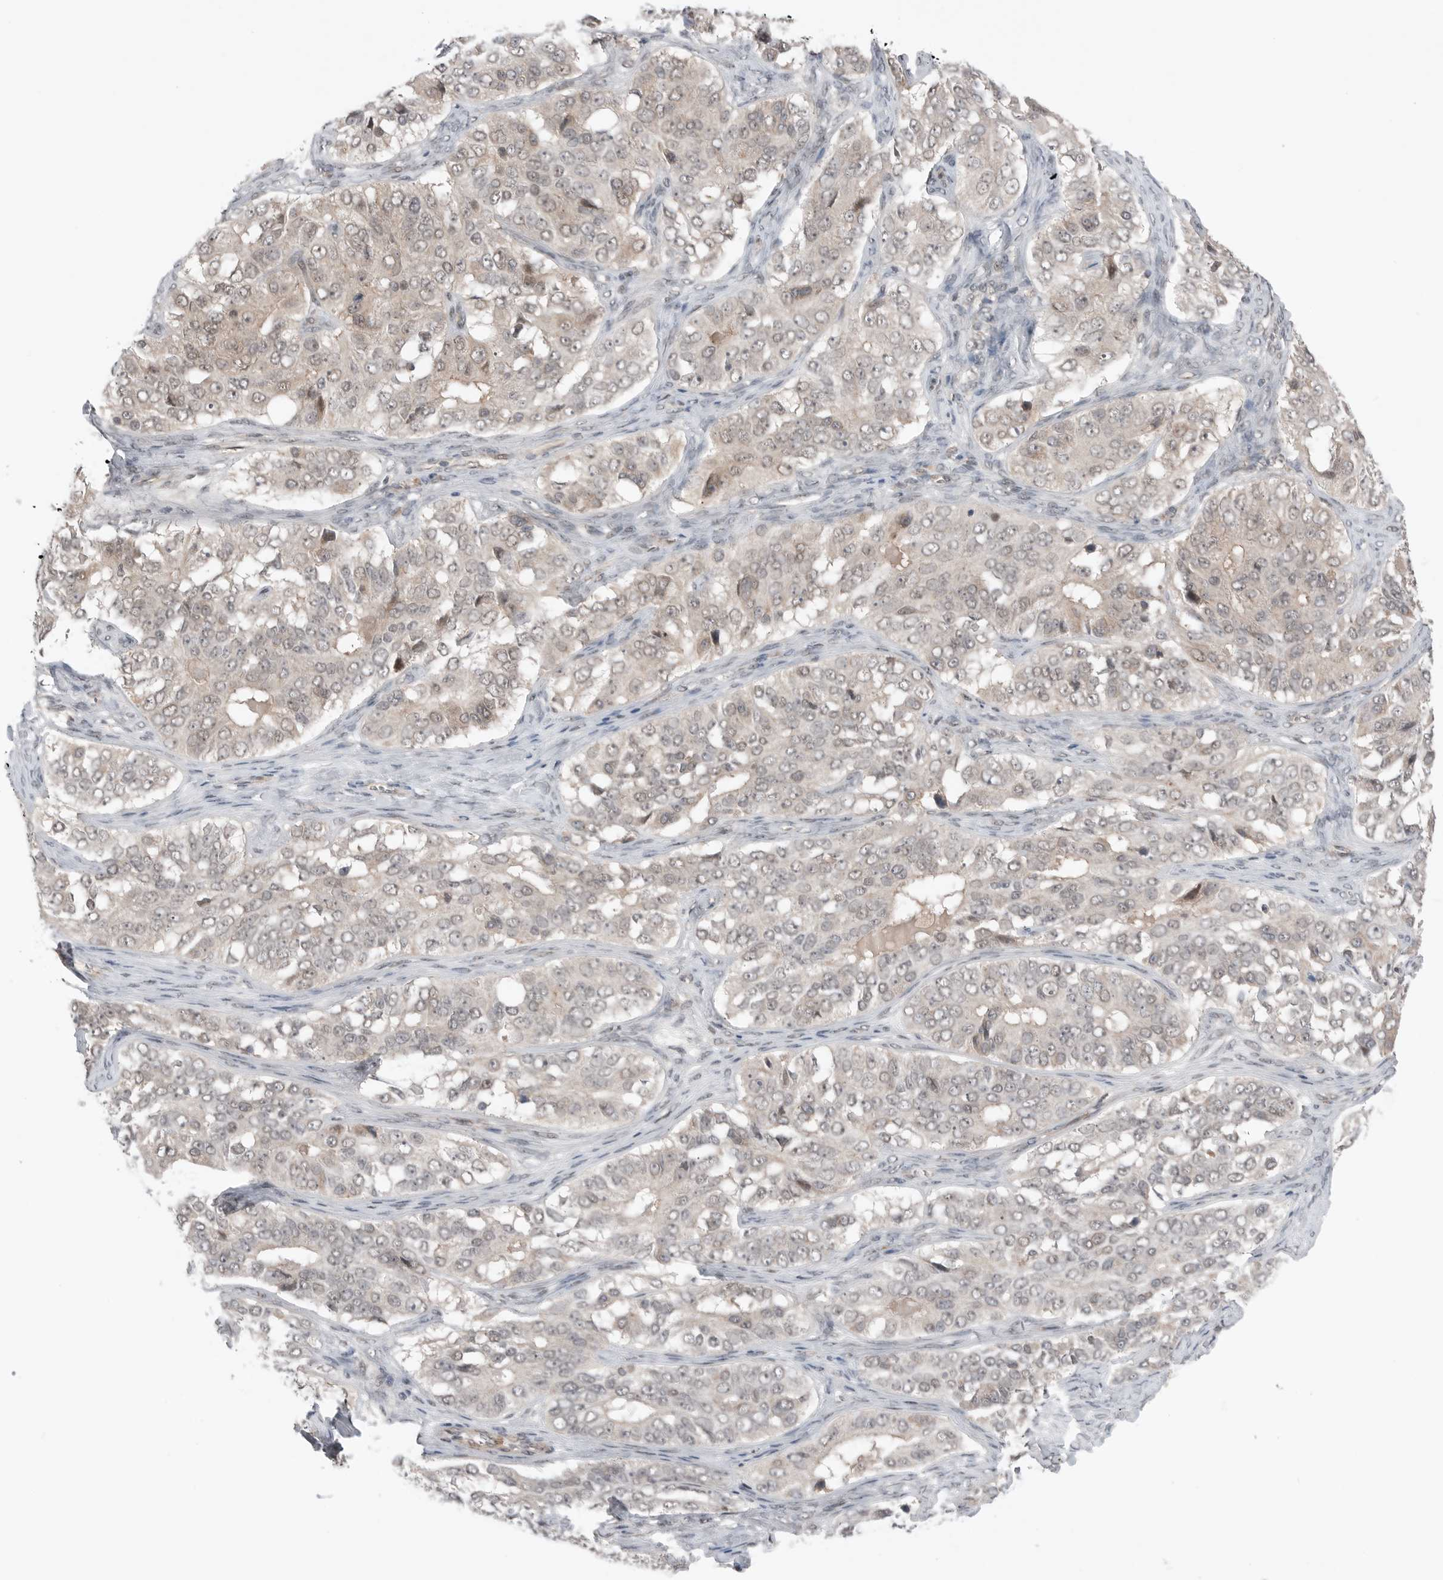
{"staining": {"intensity": "weak", "quantity": "25%-75%", "location": "cytoplasmic/membranous,nuclear"}, "tissue": "ovarian cancer", "cell_type": "Tumor cells", "image_type": "cancer", "snomed": [{"axis": "morphology", "description": "Carcinoma, endometroid"}, {"axis": "topography", "description": "Ovary"}], "caption": "A low amount of weak cytoplasmic/membranous and nuclear staining is seen in approximately 25%-75% of tumor cells in ovarian endometroid carcinoma tissue.", "gene": "NTAQ1", "patient": {"sex": "female", "age": 51}}